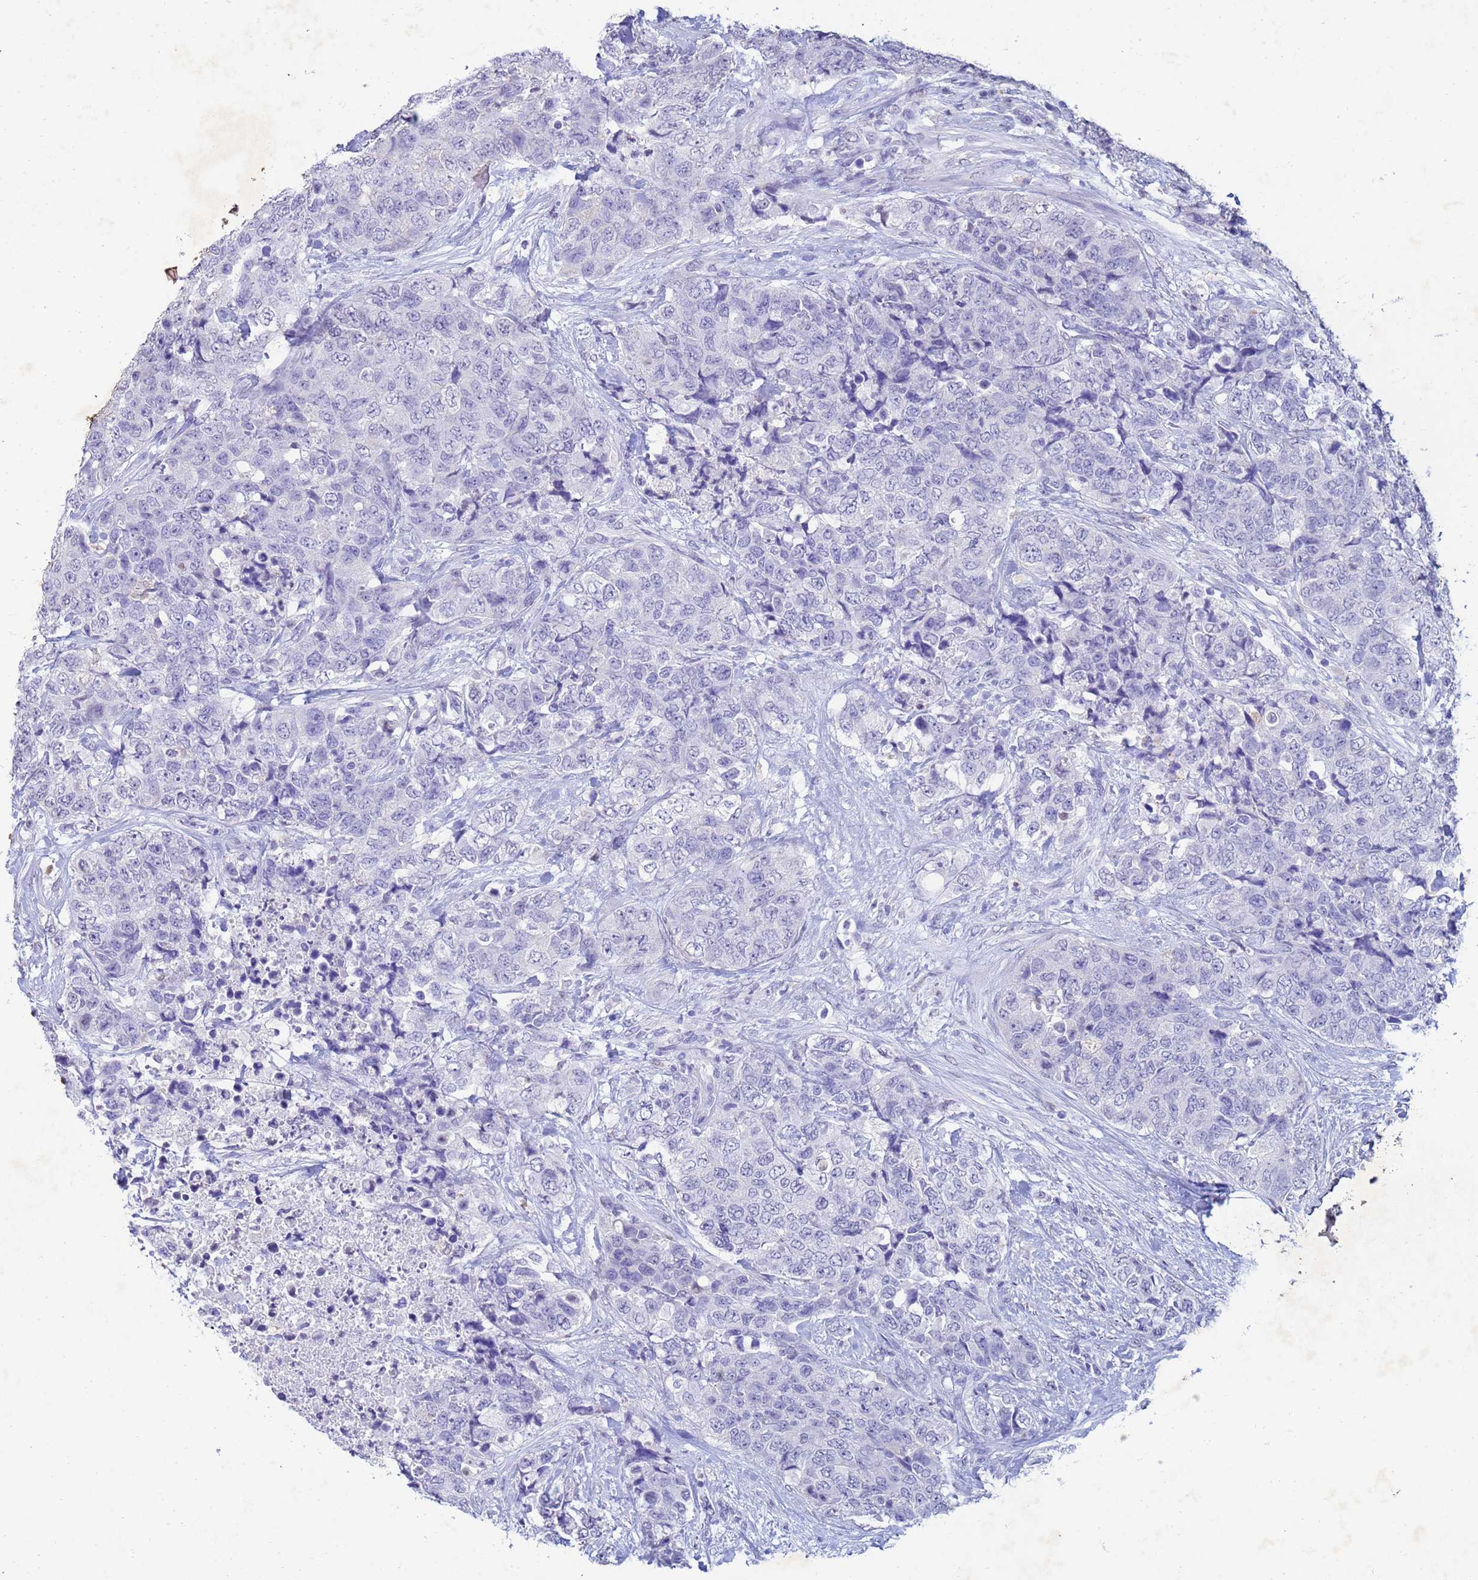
{"staining": {"intensity": "negative", "quantity": "none", "location": "none"}, "tissue": "urothelial cancer", "cell_type": "Tumor cells", "image_type": "cancer", "snomed": [{"axis": "morphology", "description": "Urothelial carcinoma, High grade"}, {"axis": "topography", "description": "Urinary bladder"}], "caption": "High-grade urothelial carcinoma stained for a protein using immunohistochemistry shows no expression tumor cells.", "gene": "CSTB", "patient": {"sex": "female", "age": 78}}